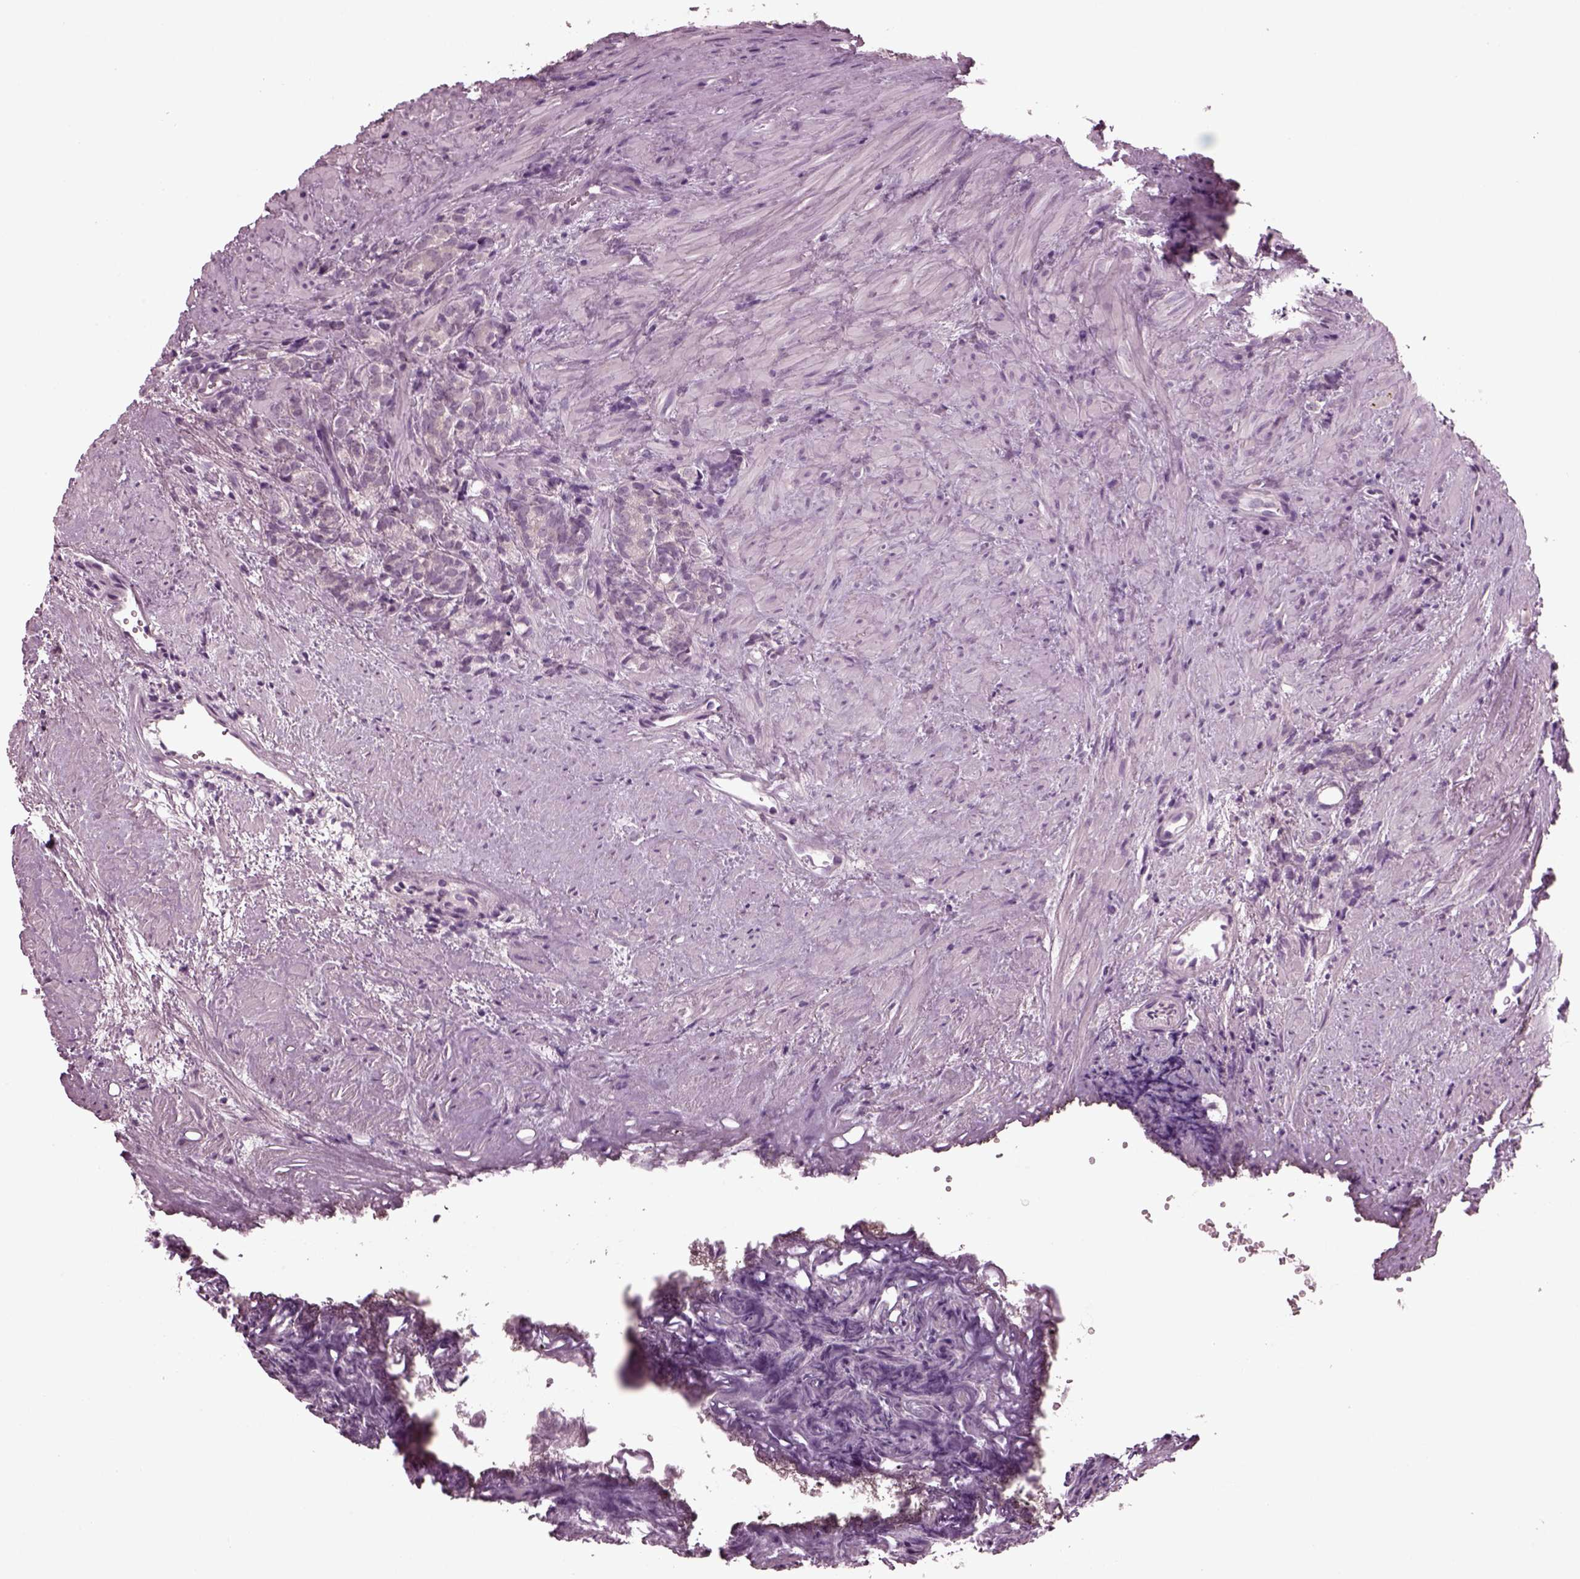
{"staining": {"intensity": "negative", "quantity": "none", "location": "none"}, "tissue": "prostate cancer", "cell_type": "Tumor cells", "image_type": "cancer", "snomed": [{"axis": "morphology", "description": "Adenocarcinoma, High grade"}, {"axis": "topography", "description": "Prostate"}], "caption": "Immunohistochemistry histopathology image of neoplastic tissue: adenocarcinoma (high-grade) (prostate) stained with DAB (3,3'-diaminobenzidine) reveals no significant protein expression in tumor cells. Brightfield microscopy of IHC stained with DAB (brown) and hematoxylin (blue), captured at high magnification.", "gene": "CLCN4", "patient": {"sex": "male", "age": 84}}